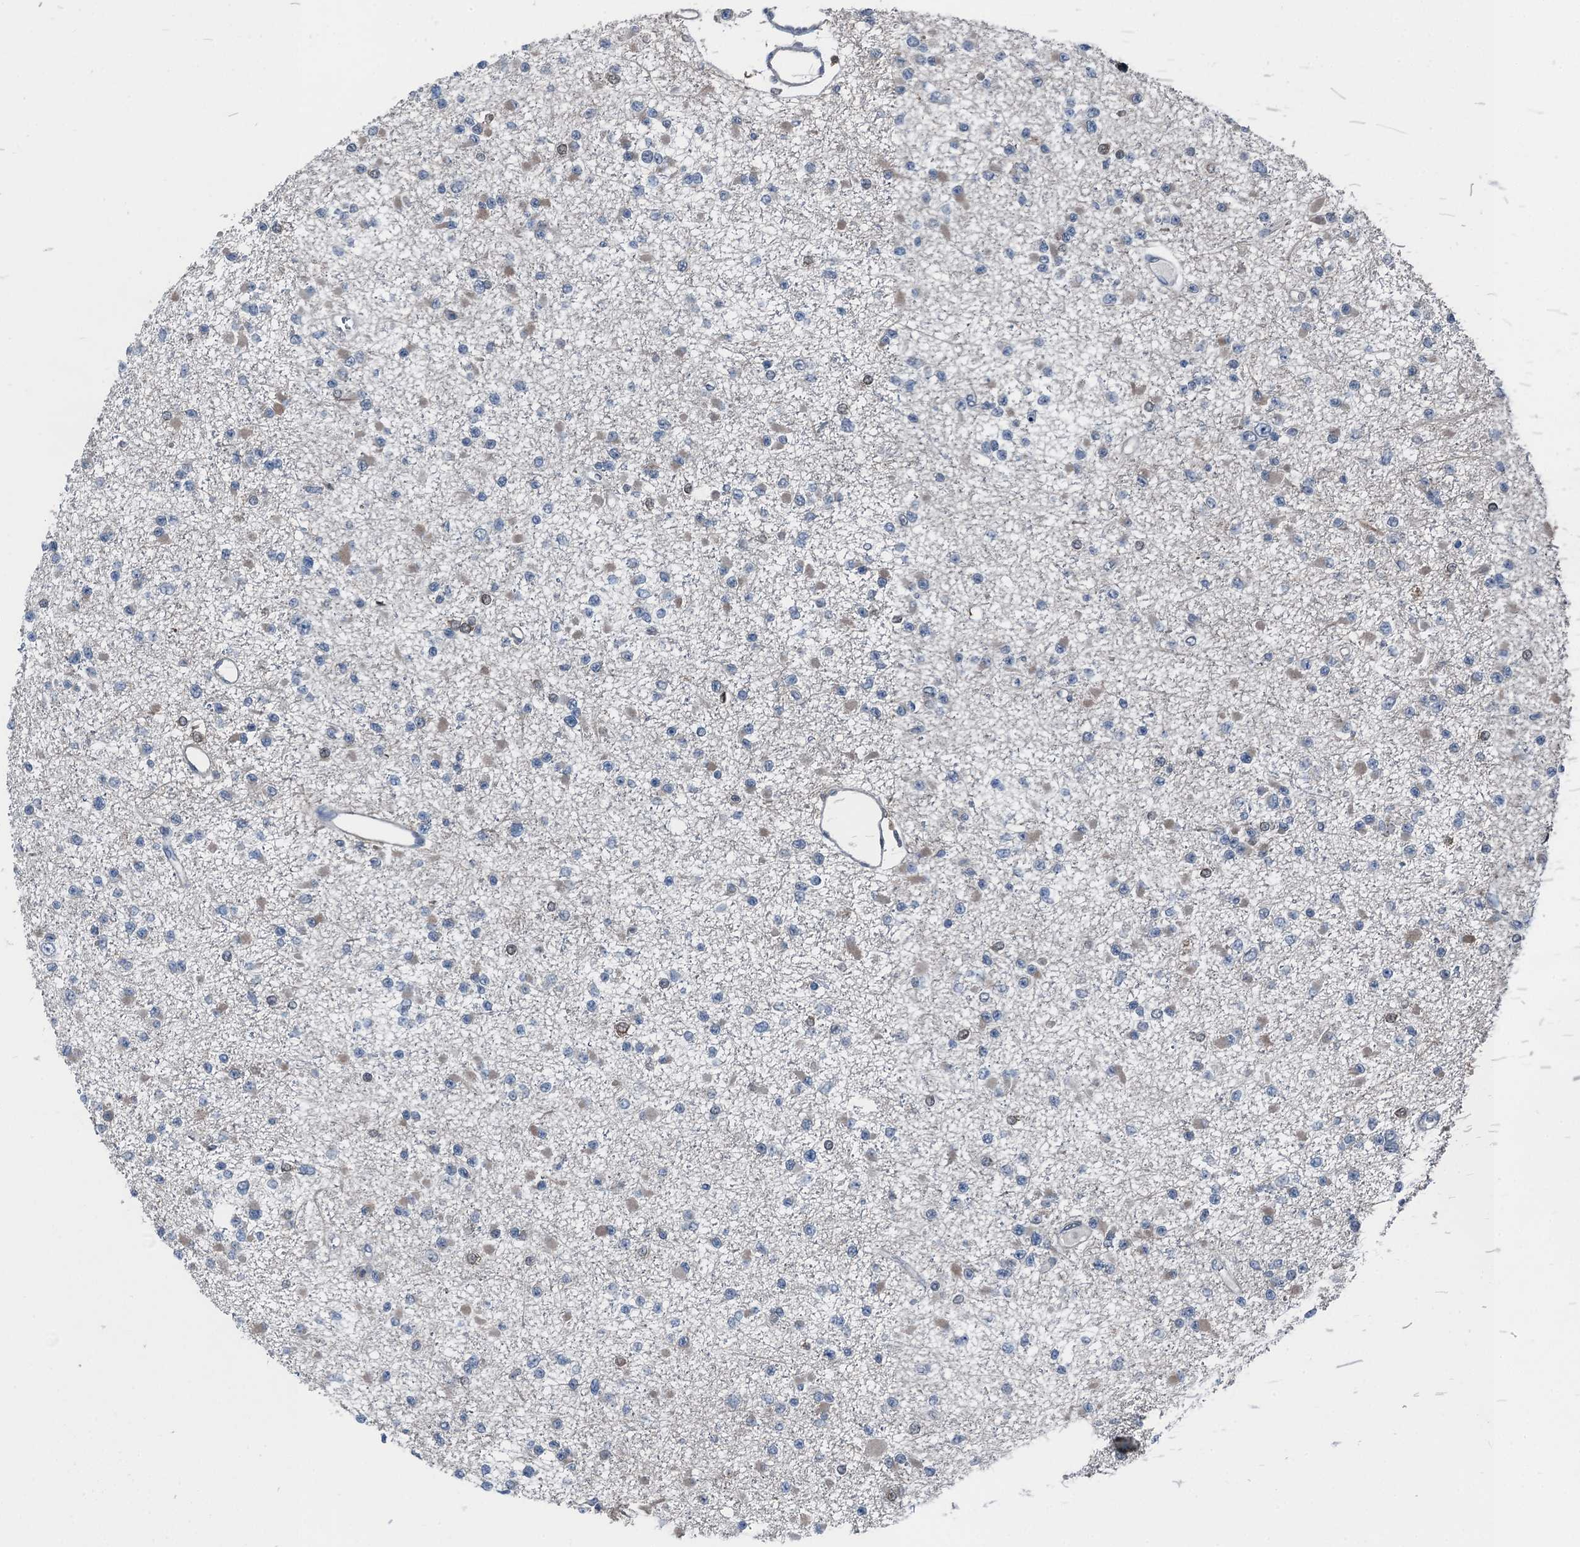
{"staining": {"intensity": "negative", "quantity": "none", "location": "none"}, "tissue": "glioma", "cell_type": "Tumor cells", "image_type": "cancer", "snomed": [{"axis": "morphology", "description": "Glioma, malignant, Low grade"}, {"axis": "topography", "description": "Brain"}], "caption": "An IHC image of glioma is shown. There is no staining in tumor cells of glioma.", "gene": "RNH1", "patient": {"sex": "female", "age": 22}}